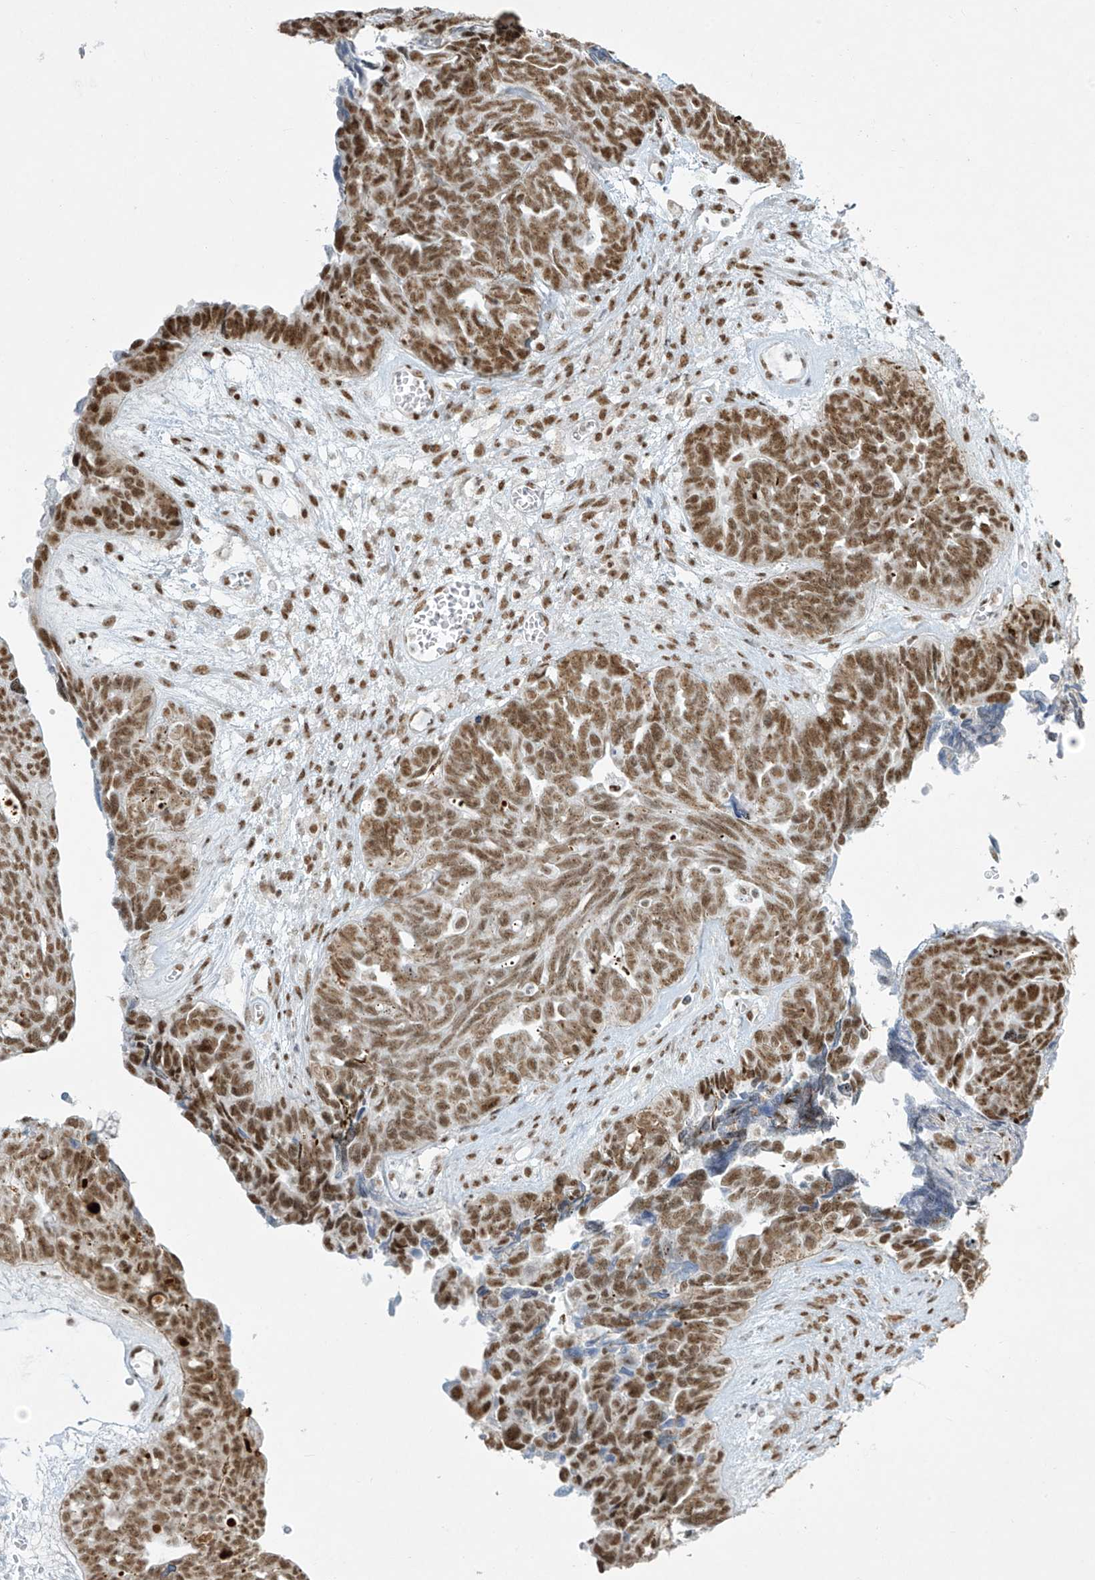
{"staining": {"intensity": "moderate", "quantity": ">75%", "location": "nuclear"}, "tissue": "ovarian cancer", "cell_type": "Tumor cells", "image_type": "cancer", "snomed": [{"axis": "morphology", "description": "Cystadenocarcinoma, serous, NOS"}, {"axis": "topography", "description": "Ovary"}], "caption": "Protein analysis of ovarian cancer (serous cystadenocarcinoma) tissue demonstrates moderate nuclear expression in about >75% of tumor cells.", "gene": "MS4A6A", "patient": {"sex": "female", "age": 79}}